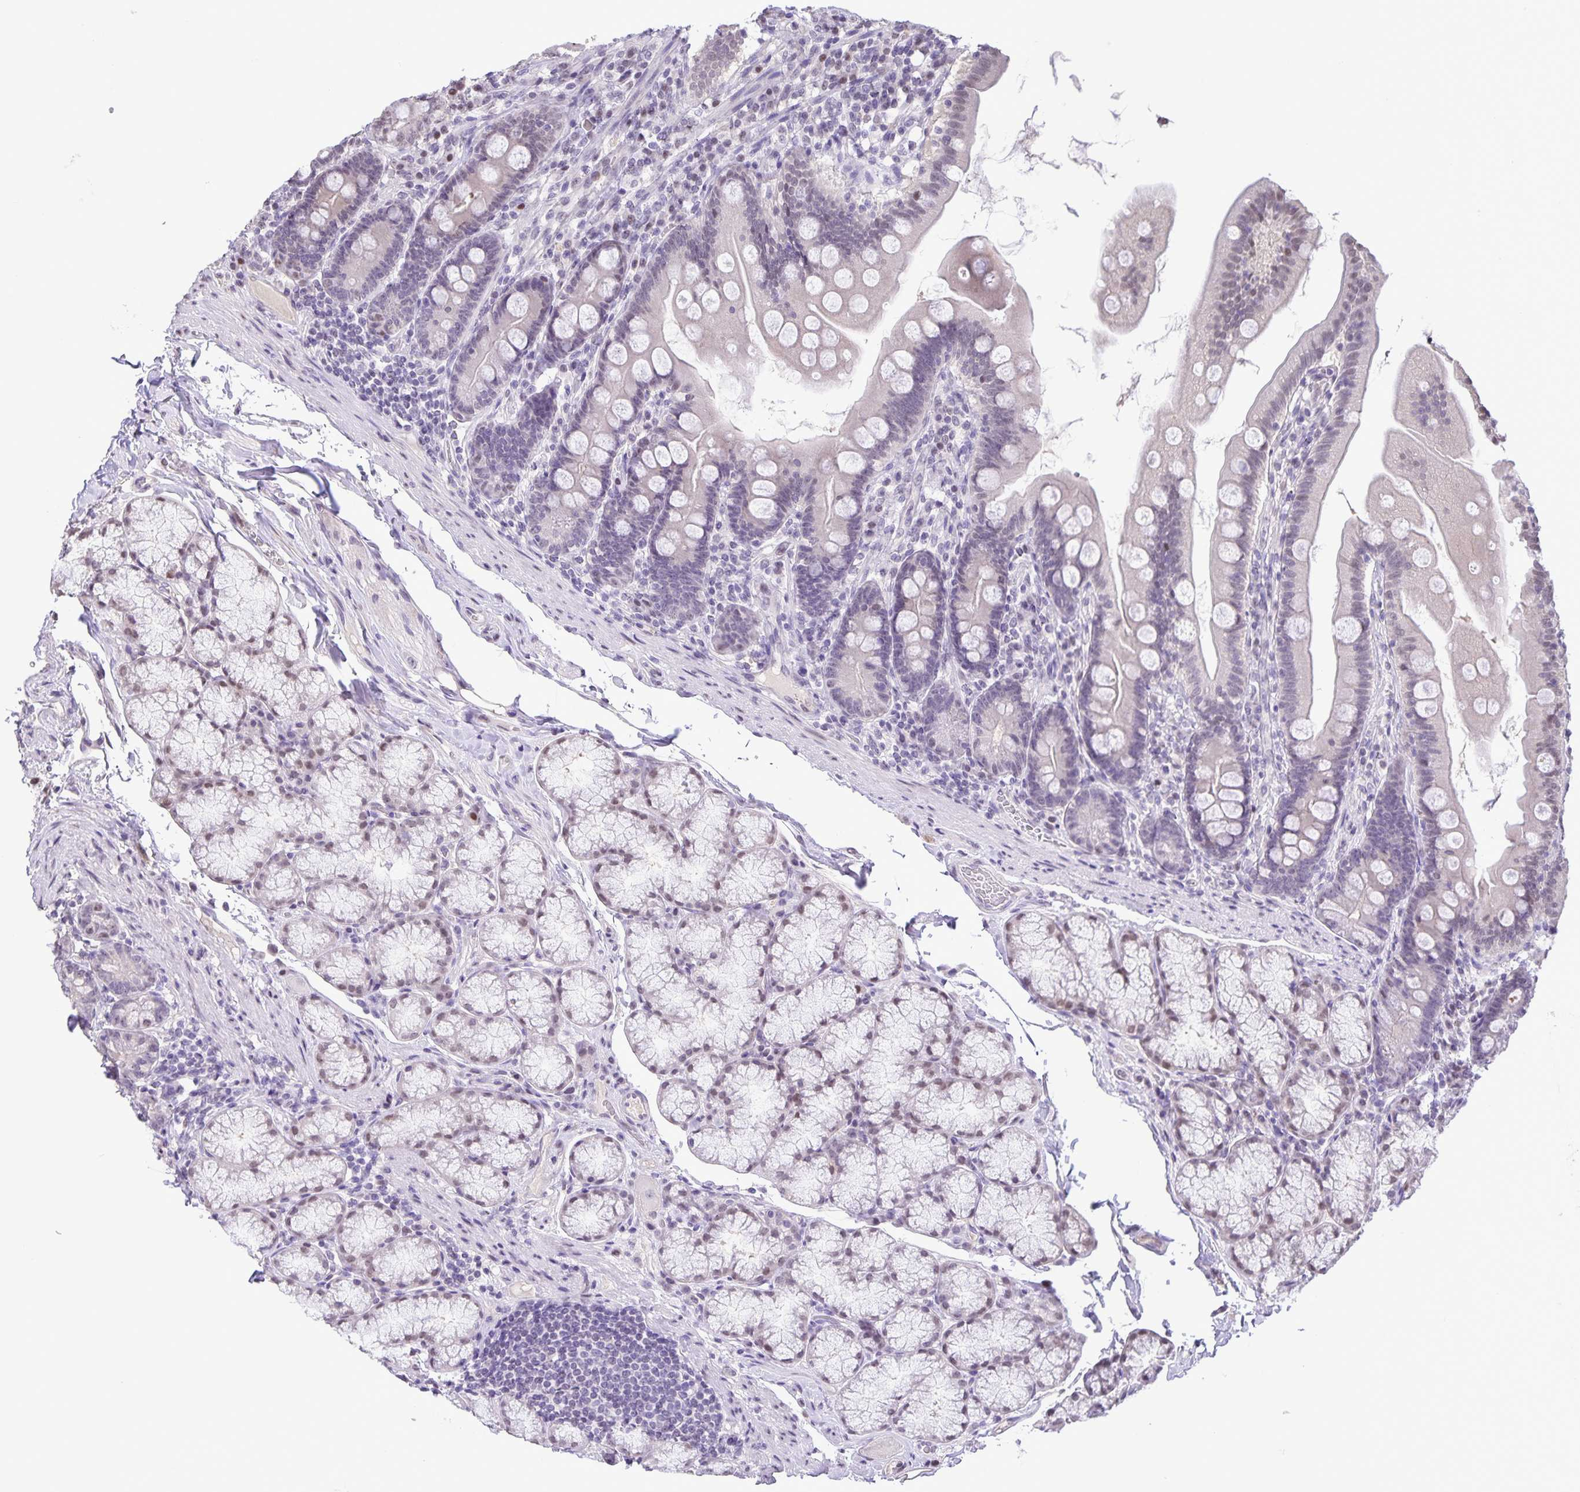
{"staining": {"intensity": "weak", "quantity": "<25%", "location": "nuclear"}, "tissue": "duodenum", "cell_type": "Glandular cells", "image_type": "normal", "snomed": [{"axis": "morphology", "description": "Normal tissue, NOS"}, {"axis": "topography", "description": "Duodenum"}], "caption": "This is an immunohistochemistry histopathology image of benign human duodenum. There is no expression in glandular cells.", "gene": "ONECUT2", "patient": {"sex": "female", "age": 67}}